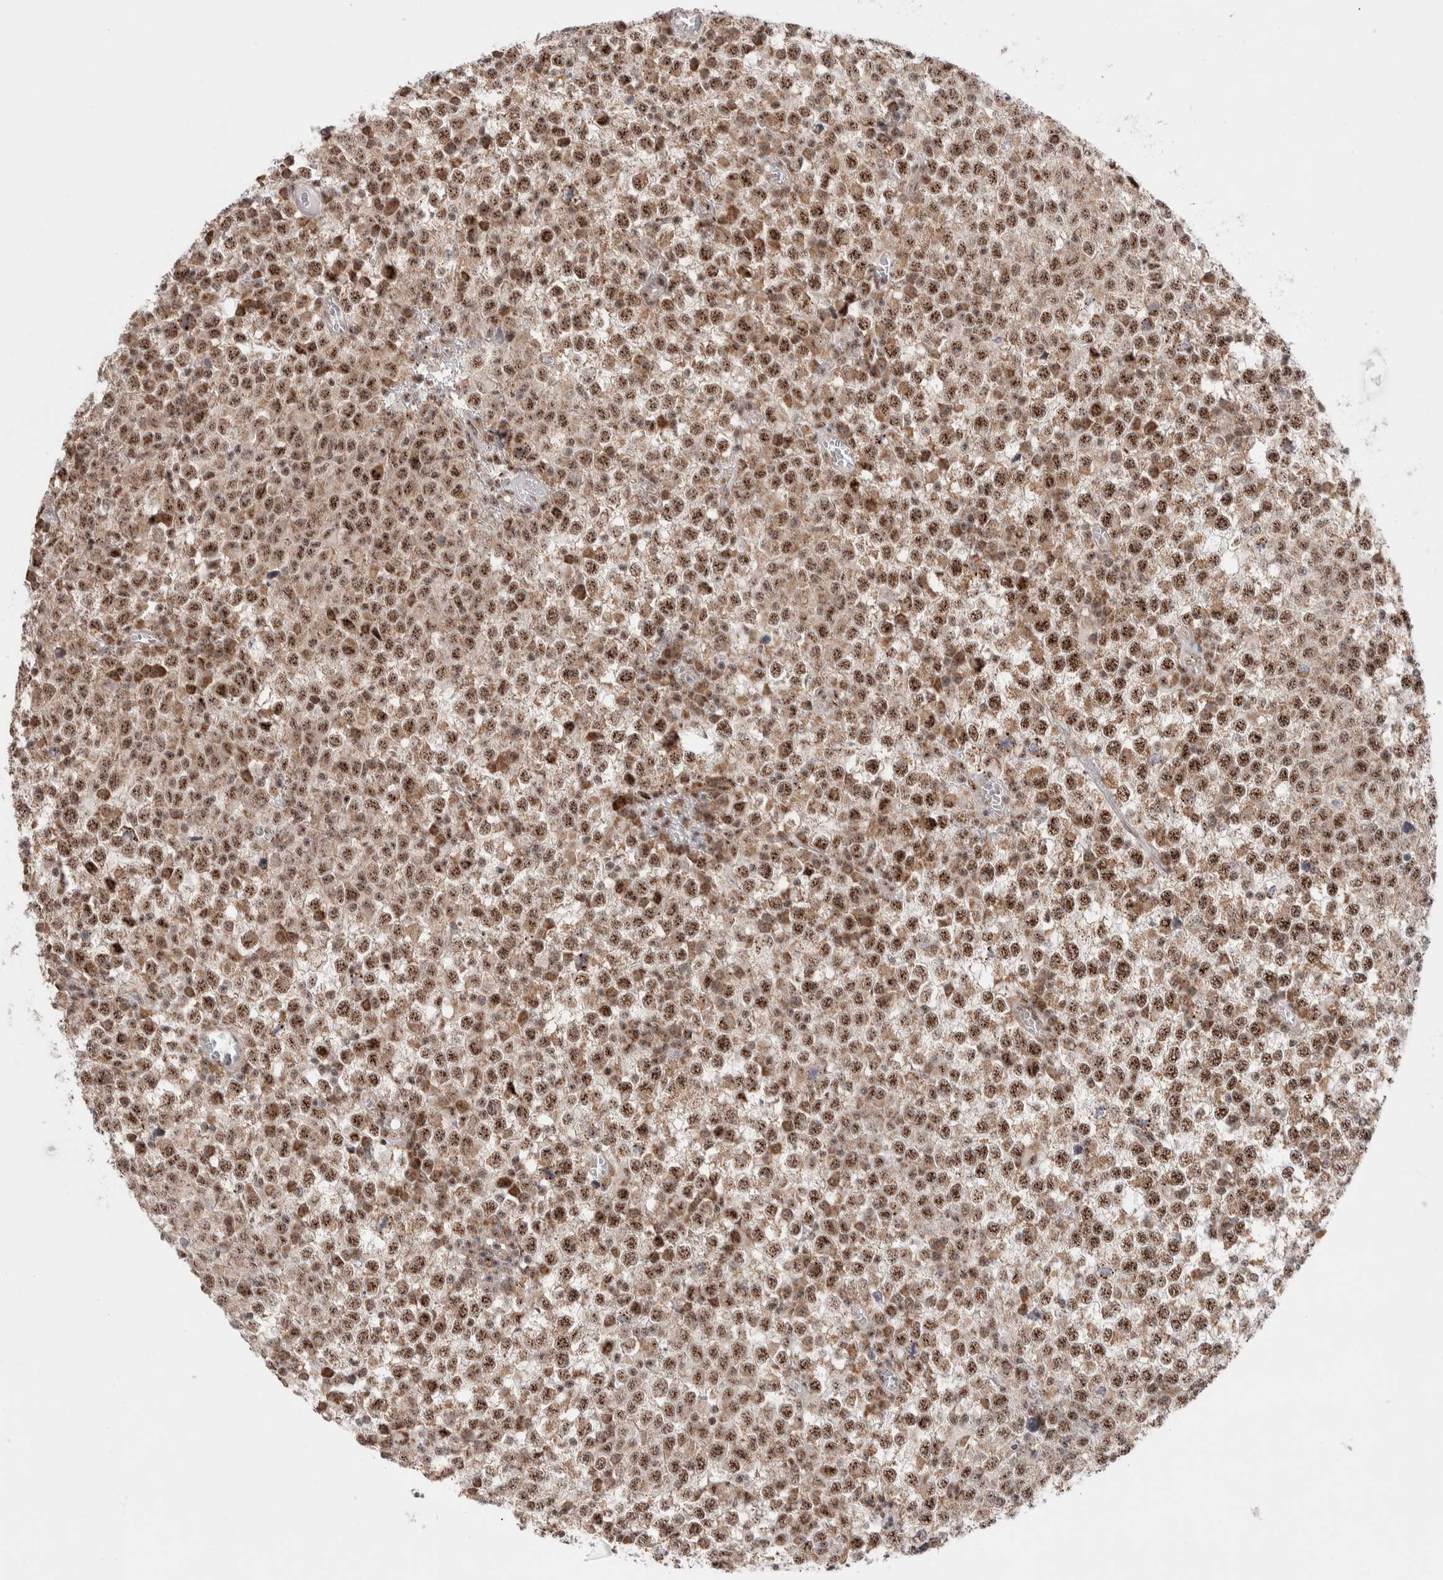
{"staining": {"intensity": "moderate", "quantity": ">75%", "location": "nuclear"}, "tissue": "testis cancer", "cell_type": "Tumor cells", "image_type": "cancer", "snomed": [{"axis": "morphology", "description": "Seminoma, NOS"}, {"axis": "topography", "description": "Testis"}], "caption": "A brown stain highlights moderate nuclear positivity of a protein in human testis cancer (seminoma) tumor cells. (brown staining indicates protein expression, while blue staining denotes nuclei).", "gene": "ZNF695", "patient": {"sex": "male", "age": 65}}